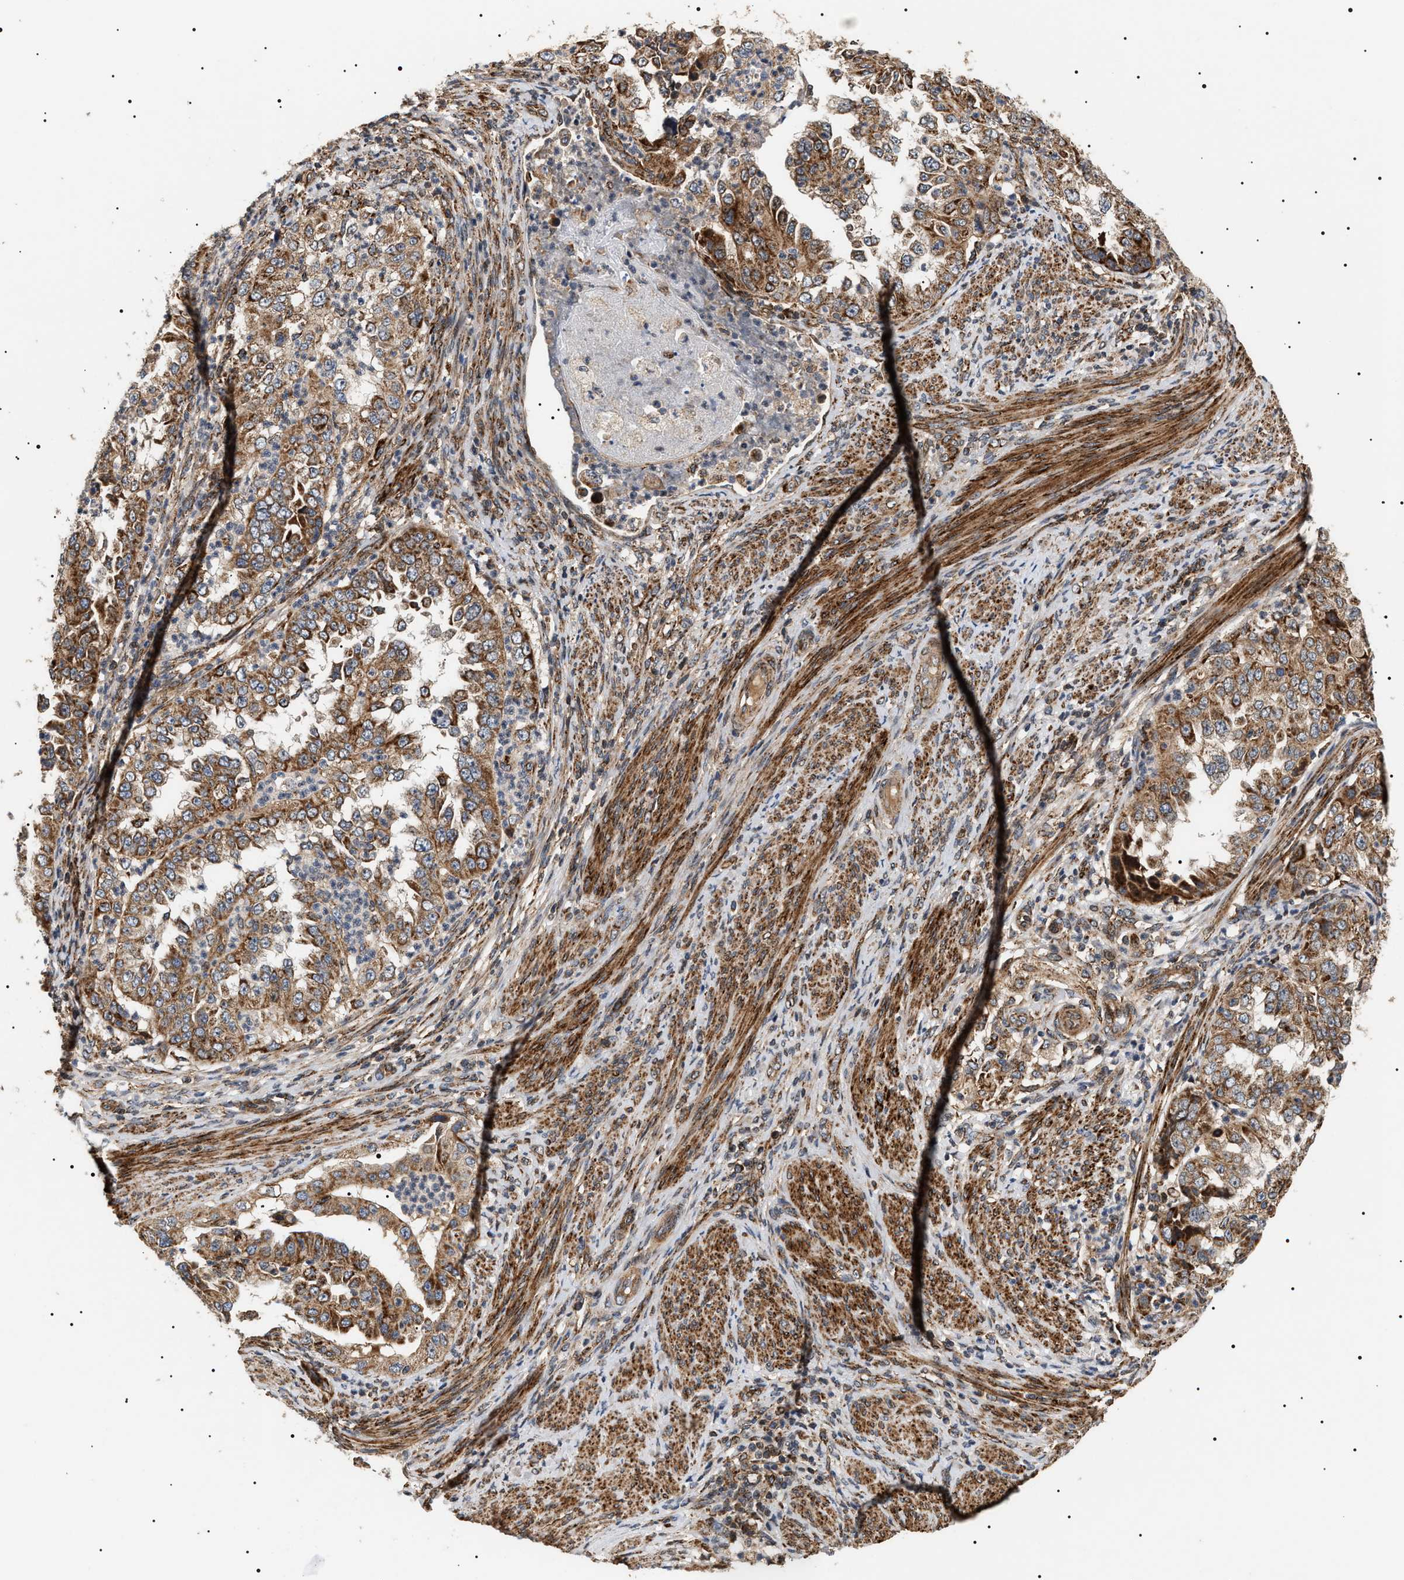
{"staining": {"intensity": "strong", "quantity": ">75%", "location": "cytoplasmic/membranous"}, "tissue": "endometrial cancer", "cell_type": "Tumor cells", "image_type": "cancer", "snomed": [{"axis": "morphology", "description": "Adenocarcinoma, NOS"}, {"axis": "topography", "description": "Endometrium"}], "caption": "Immunohistochemistry (IHC) photomicrograph of endometrial cancer stained for a protein (brown), which demonstrates high levels of strong cytoplasmic/membranous staining in about >75% of tumor cells.", "gene": "ZBTB26", "patient": {"sex": "female", "age": 85}}